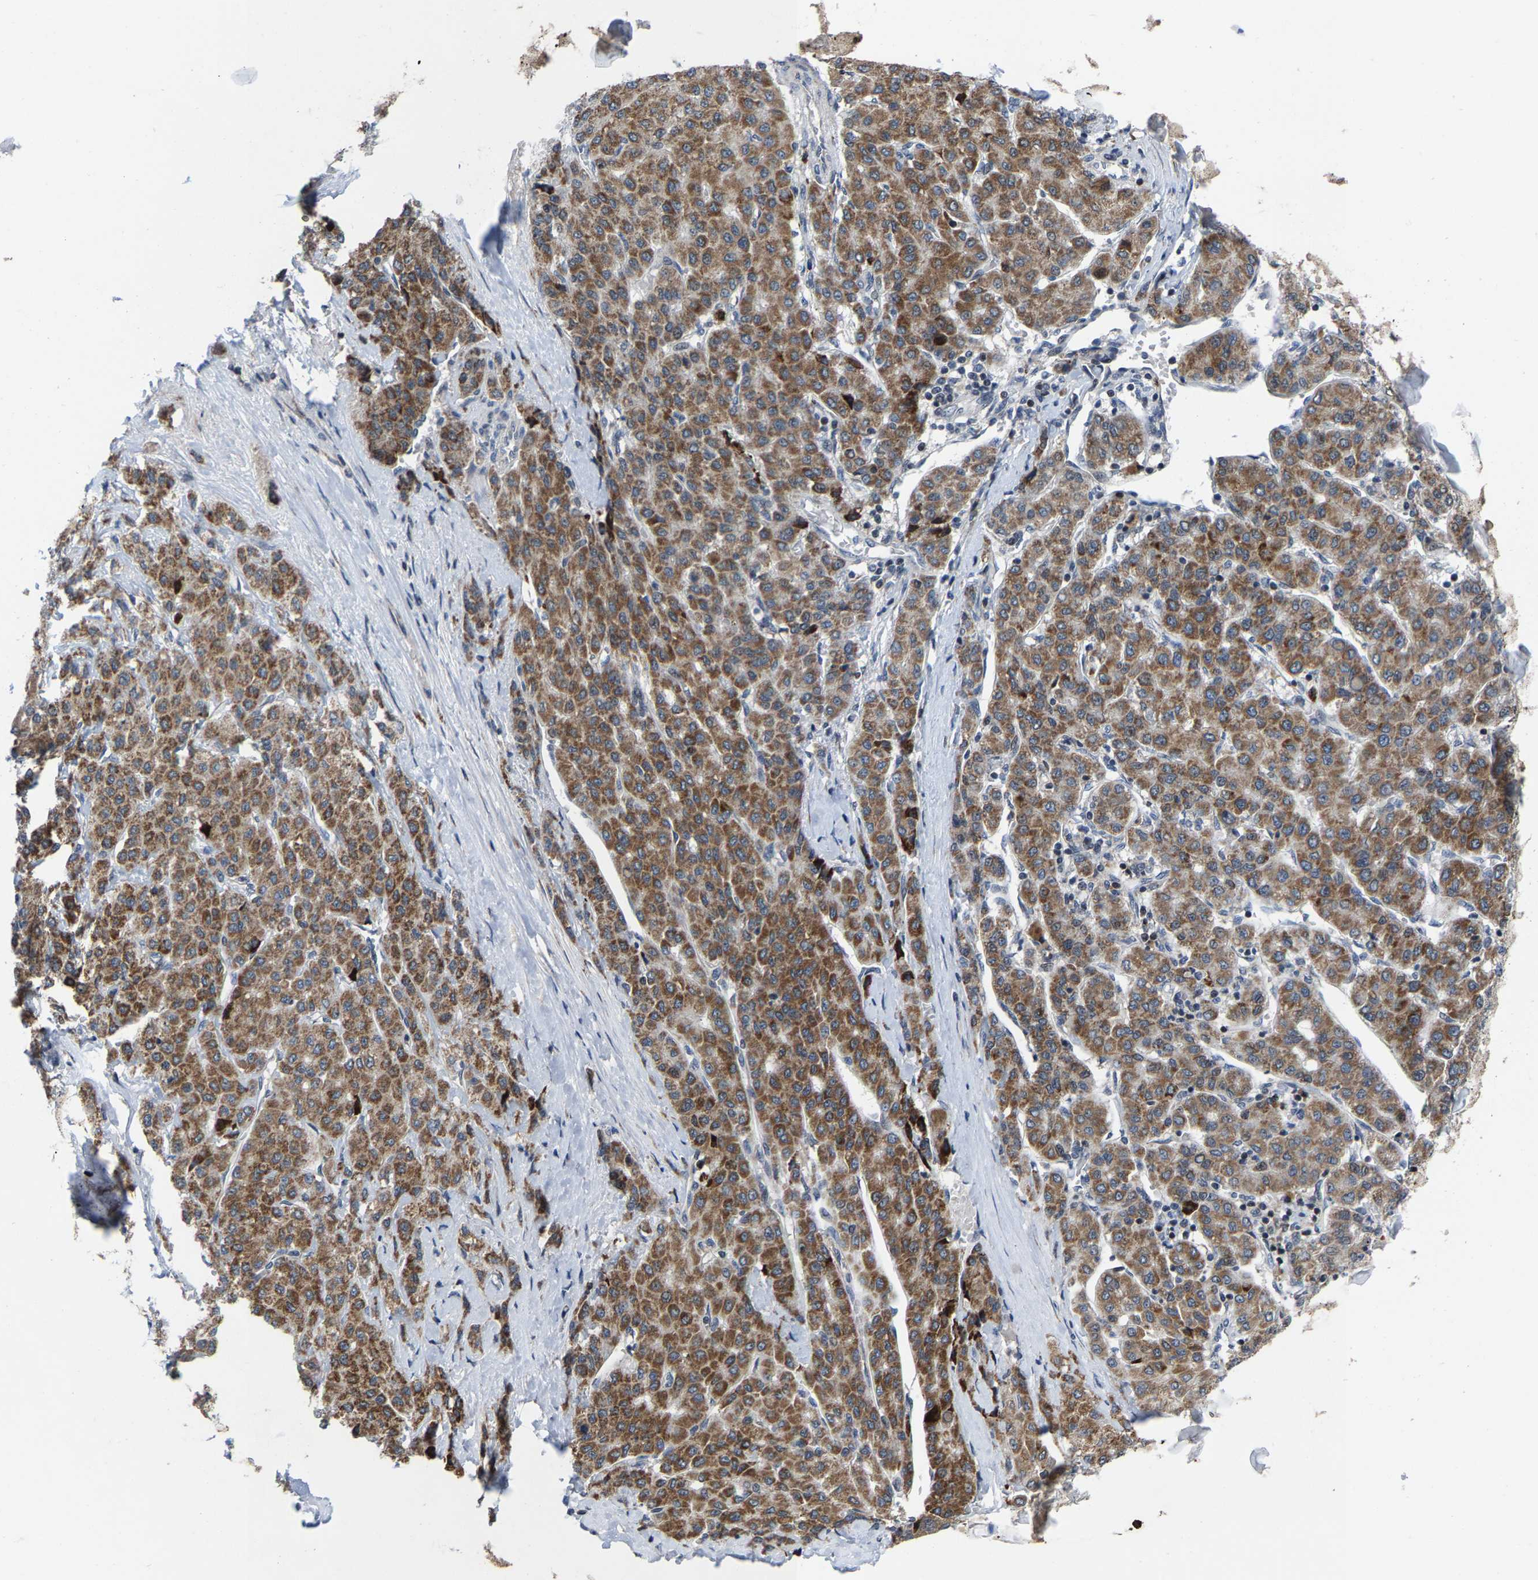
{"staining": {"intensity": "strong", "quantity": ">75%", "location": "cytoplasmic/membranous"}, "tissue": "liver cancer", "cell_type": "Tumor cells", "image_type": "cancer", "snomed": [{"axis": "morphology", "description": "Carcinoma, Hepatocellular, NOS"}, {"axis": "topography", "description": "Liver"}], "caption": "This is a micrograph of IHC staining of liver cancer (hepatocellular carcinoma), which shows strong staining in the cytoplasmic/membranous of tumor cells.", "gene": "TDRKH", "patient": {"sex": "male", "age": 65}}